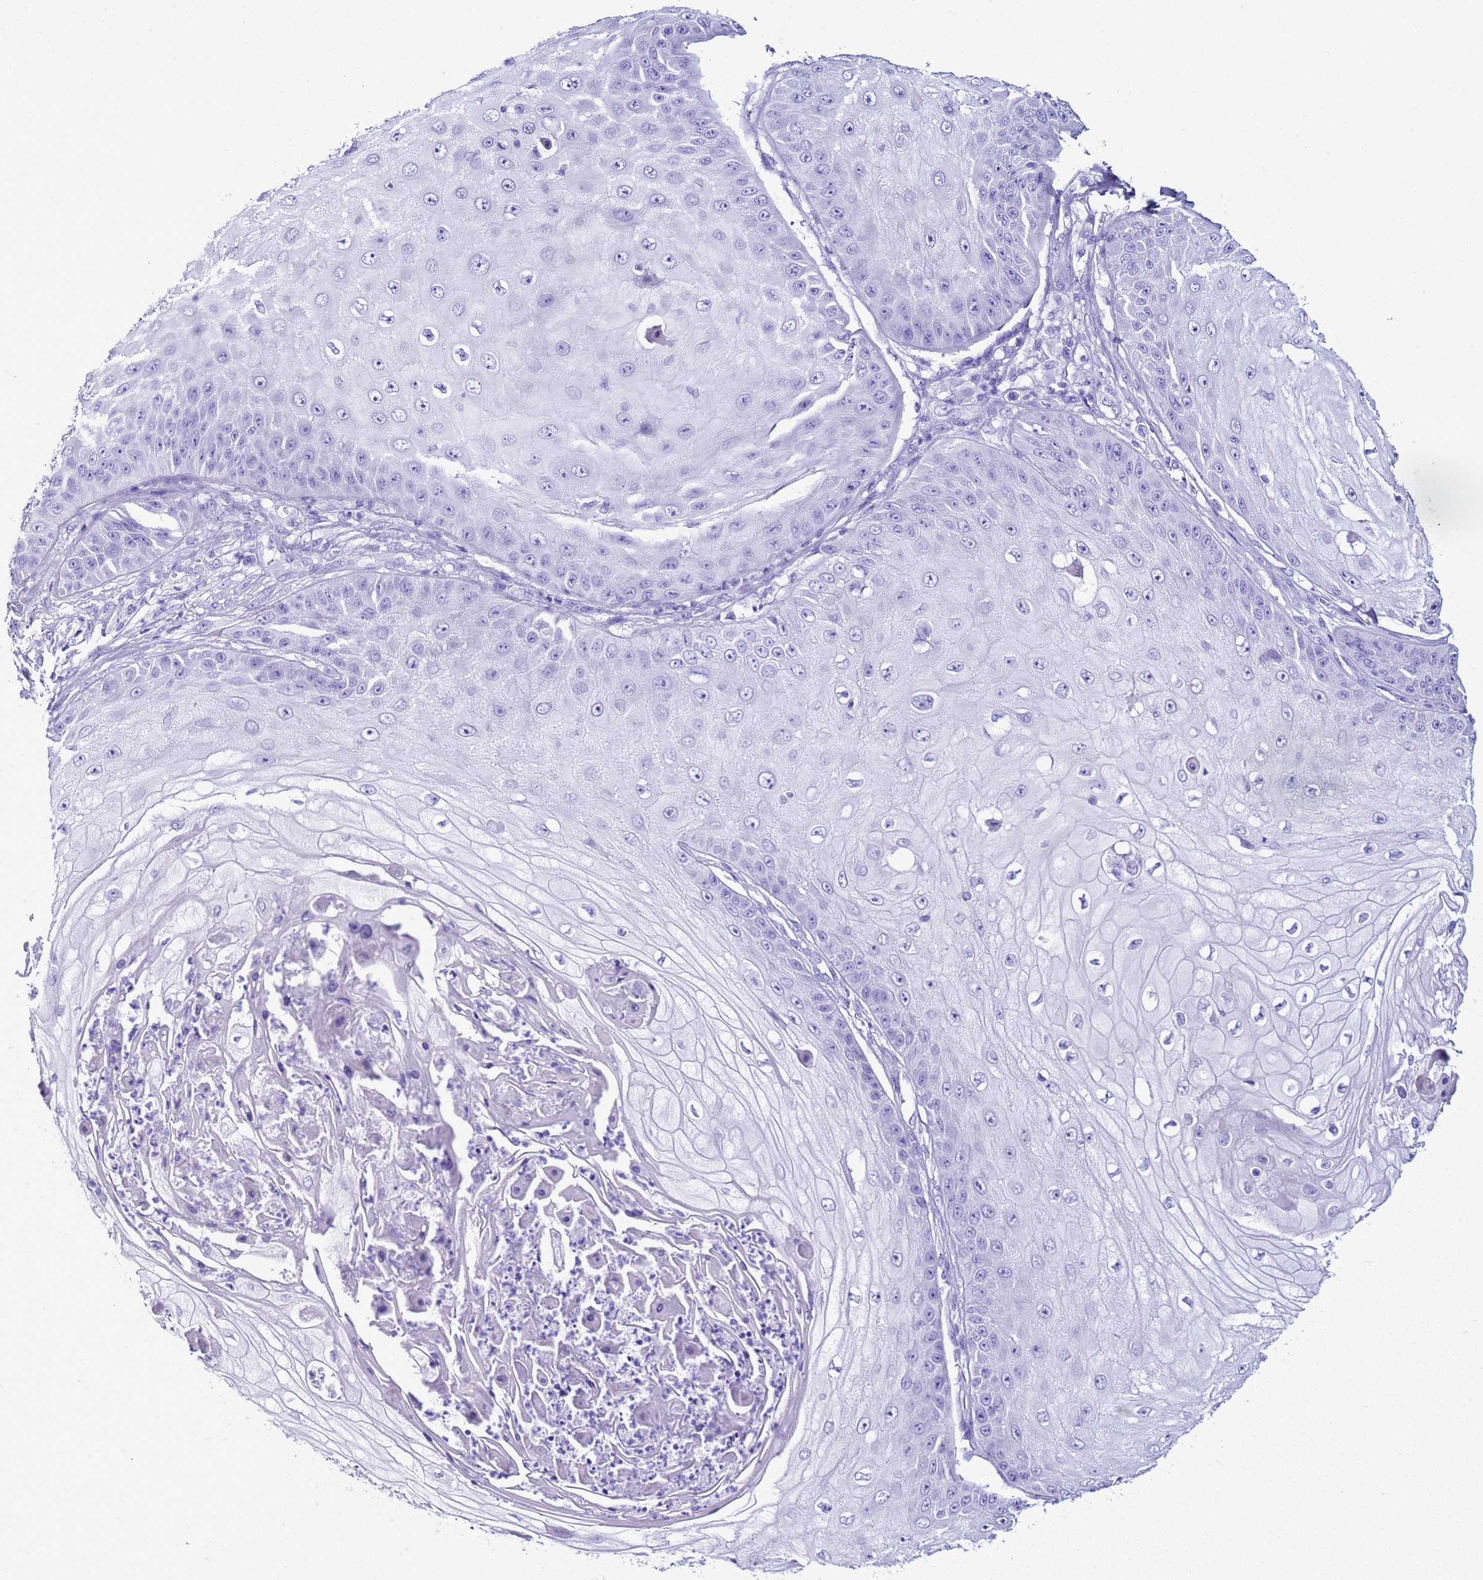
{"staining": {"intensity": "negative", "quantity": "none", "location": "none"}, "tissue": "skin cancer", "cell_type": "Tumor cells", "image_type": "cancer", "snomed": [{"axis": "morphology", "description": "Squamous cell carcinoma, NOS"}, {"axis": "topography", "description": "Skin"}], "caption": "This is an immunohistochemistry (IHC) micrograph of skin squamous cell carcinoma. There is no staining in tumor cells.", "gene": "LCMT1", "patient": {"sex": "male", "age": 70}}